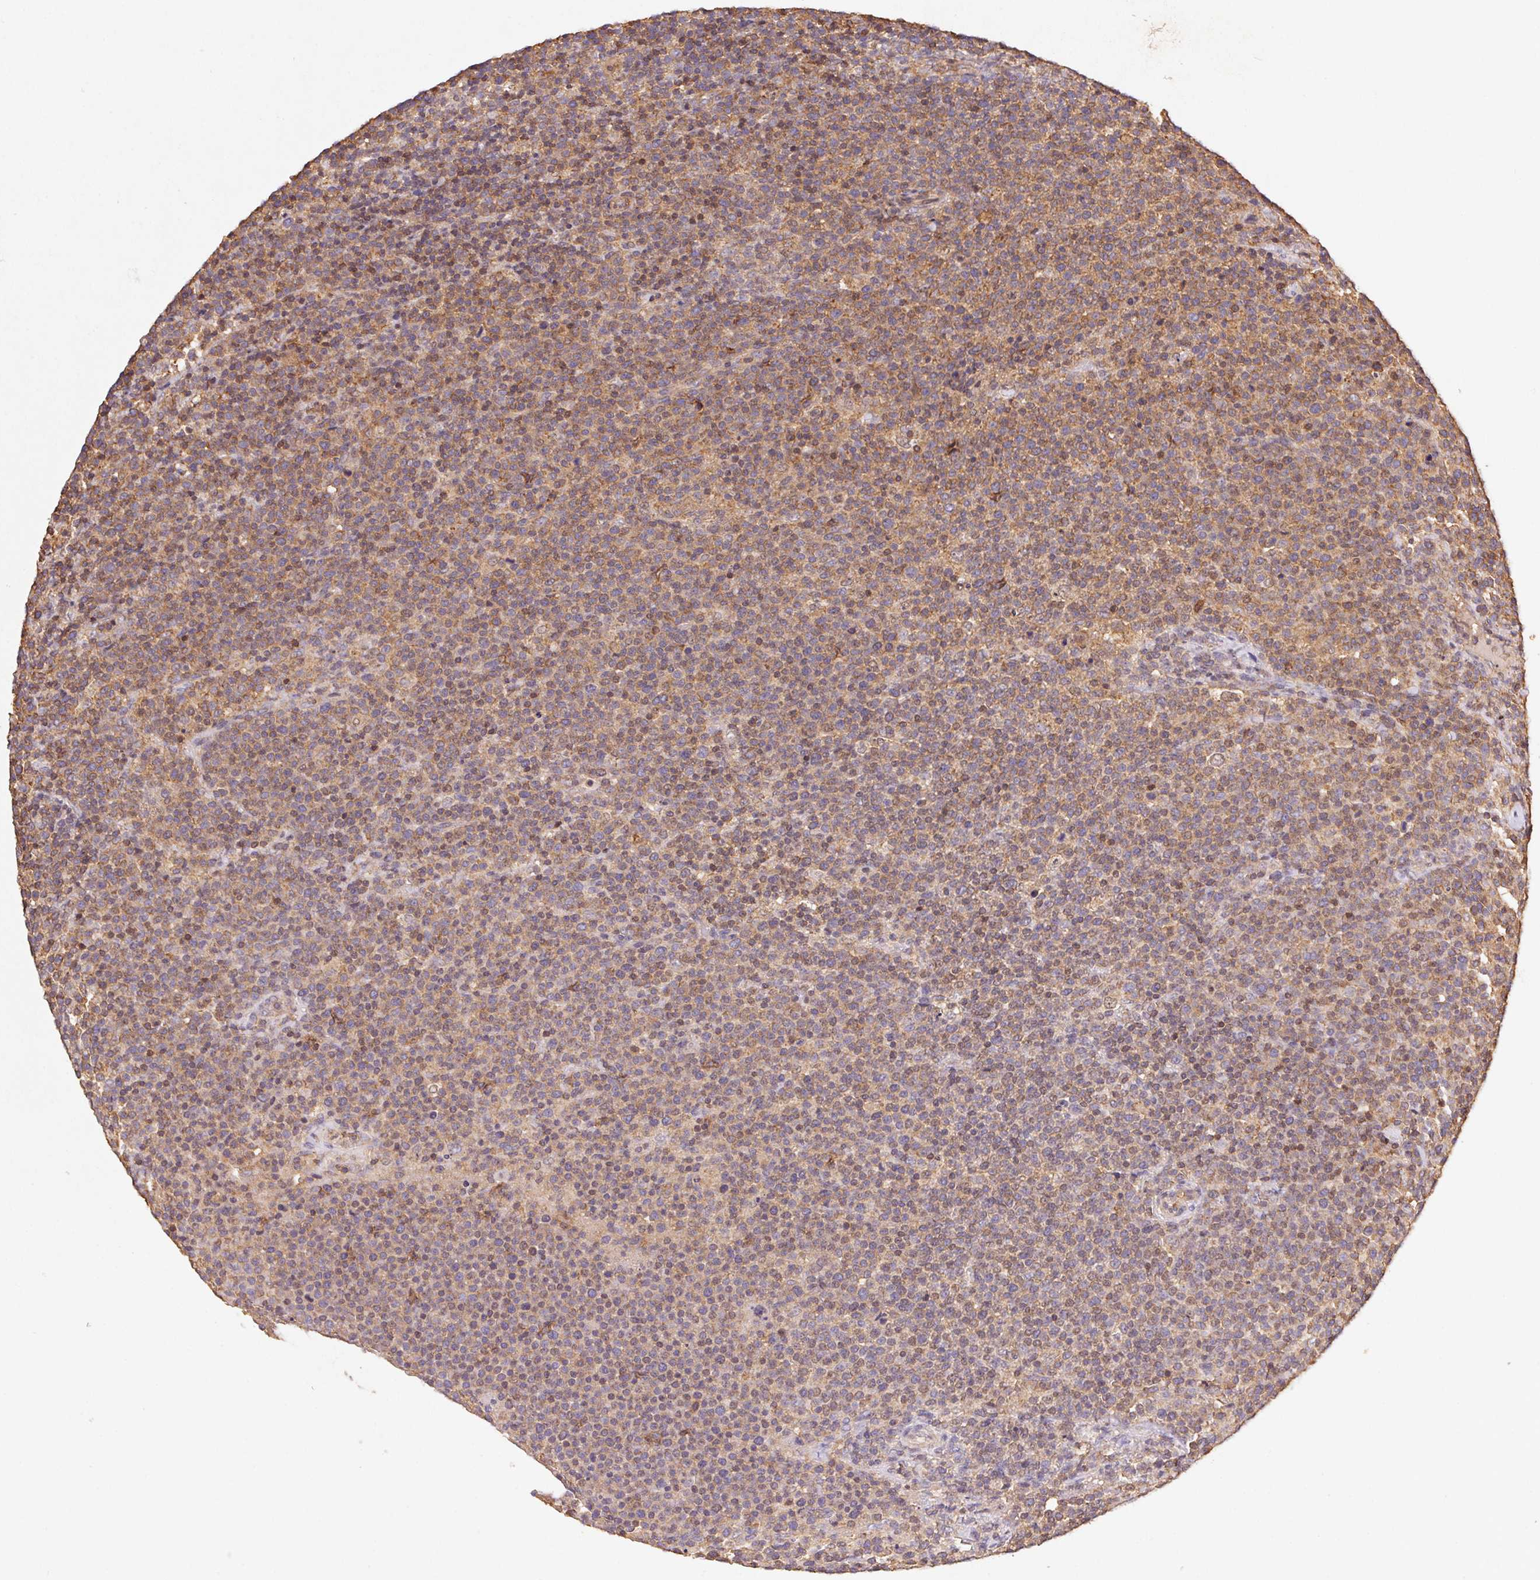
{"staining": {"intensity": "moderate", "quantity": "25%-75%", "location": "cytoplasmic/membranous"}, "tissue": "lymphoma", "cell_type": "Tumor cells", "image_type": "cancer", "snomed": [{"axis": "morphology", "description": "Malignant lymphoma, non-Hodgkin's type, High grade"}, {"axis": "topography", "description": "Lymph node"}], "caption": "Lymphoma was stained to show a protein in brown. There is medium levels of moderate cytoplasmic/membranous staining in approximately 25%-75% of tumor cells. The staining was performed using DAB to visualize the protein expression in brown, while the nuclei were stained in blue with hematoxylin (Magnification: 20x).", "gene": "ATG10", "patient": {"sex": "male", "age": 61}}